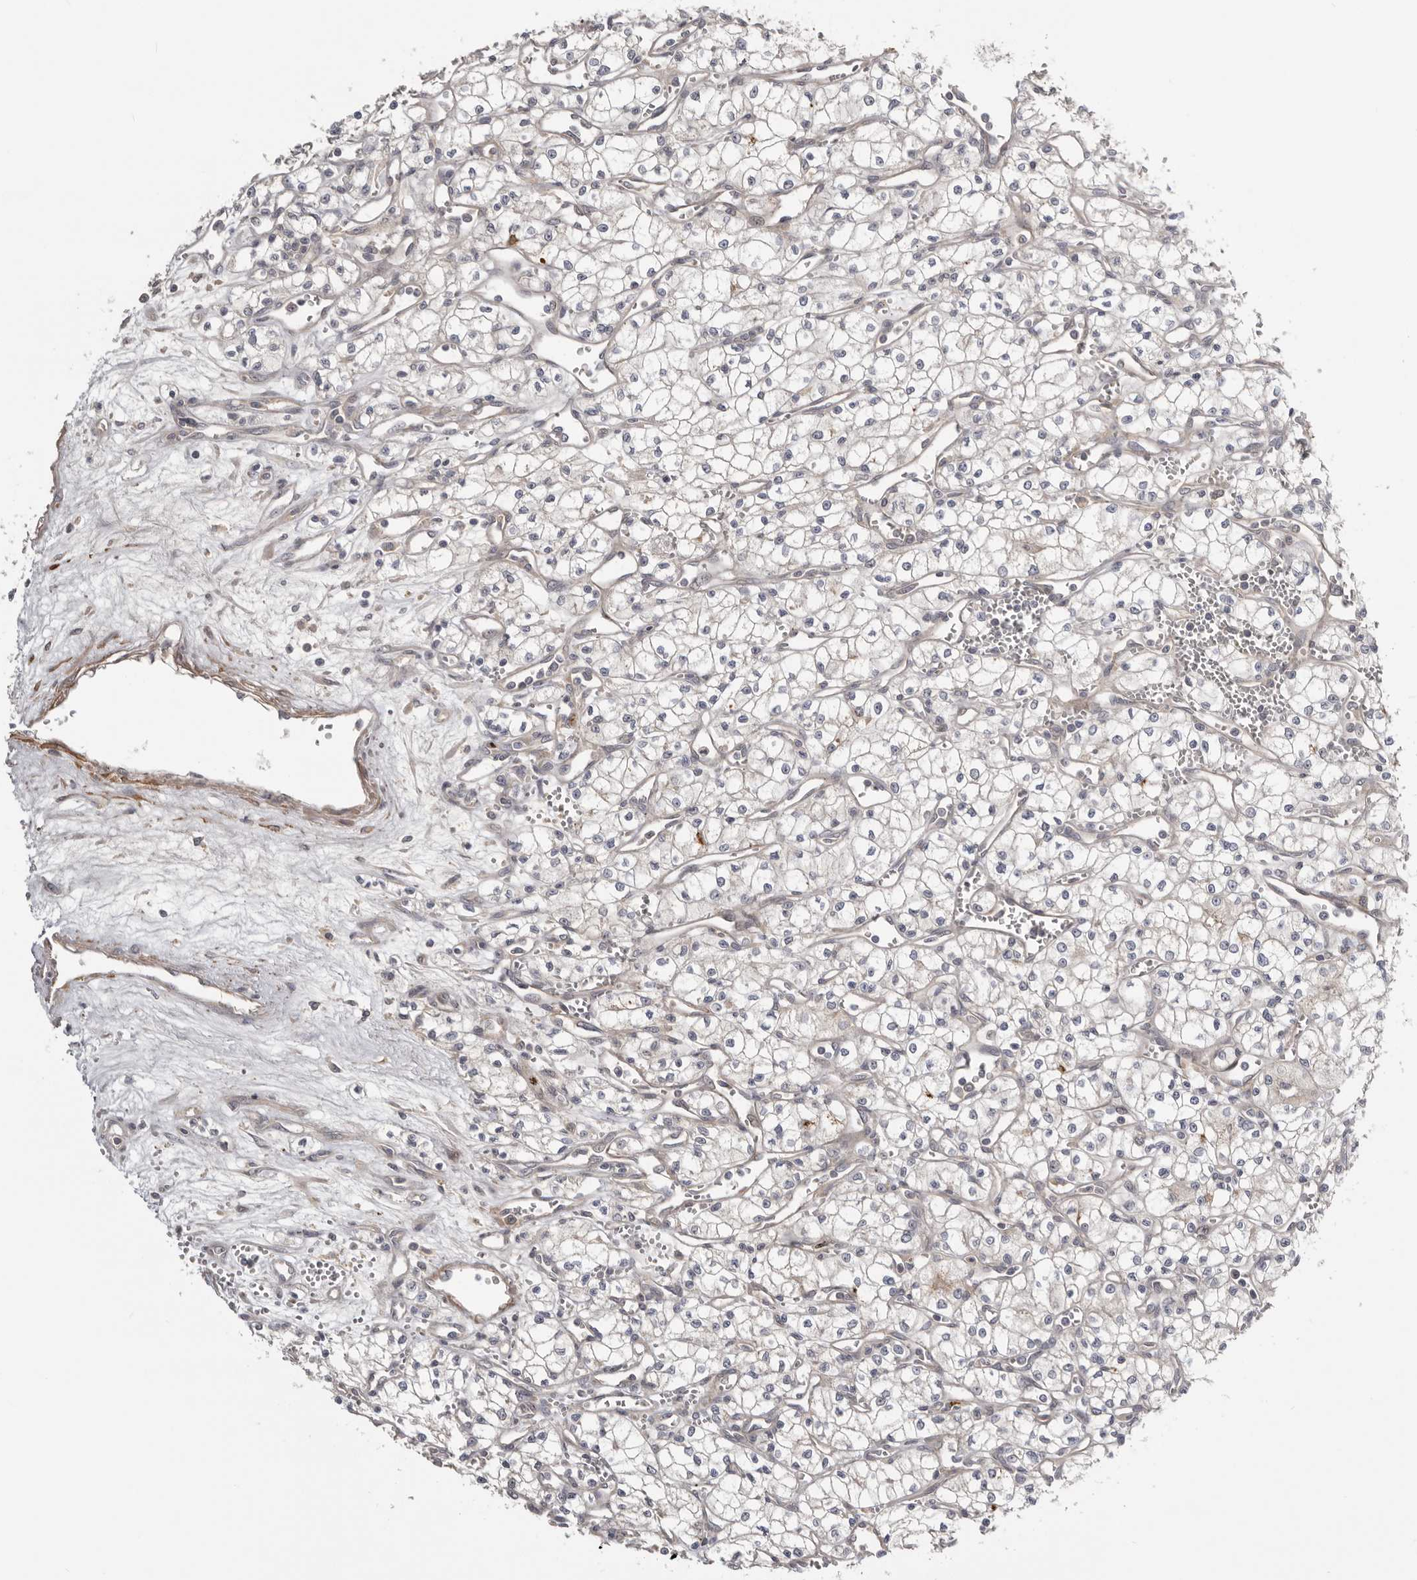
{"staining": {"intensity": "negative", "quantity": "none", "location": "none"}, "tissue": "renal cancer", "cell_type": "Tumor cells", "image_type": "cancer", "snomed": [{"axis": "morphology", "description": "Adenocarcinoma, NOS"}, {"axis": "topography", "description": "Kidney"}], "caption": "Adenocarcinoma (renal) was stained to show a protein in brown. There is no significant expression in tumor cells. (DAB immunohistochemistry (IHC) with hematoxylin counter stain).", "gene": "CDCA8", "patient": {"sex": "male", "age": 59}}